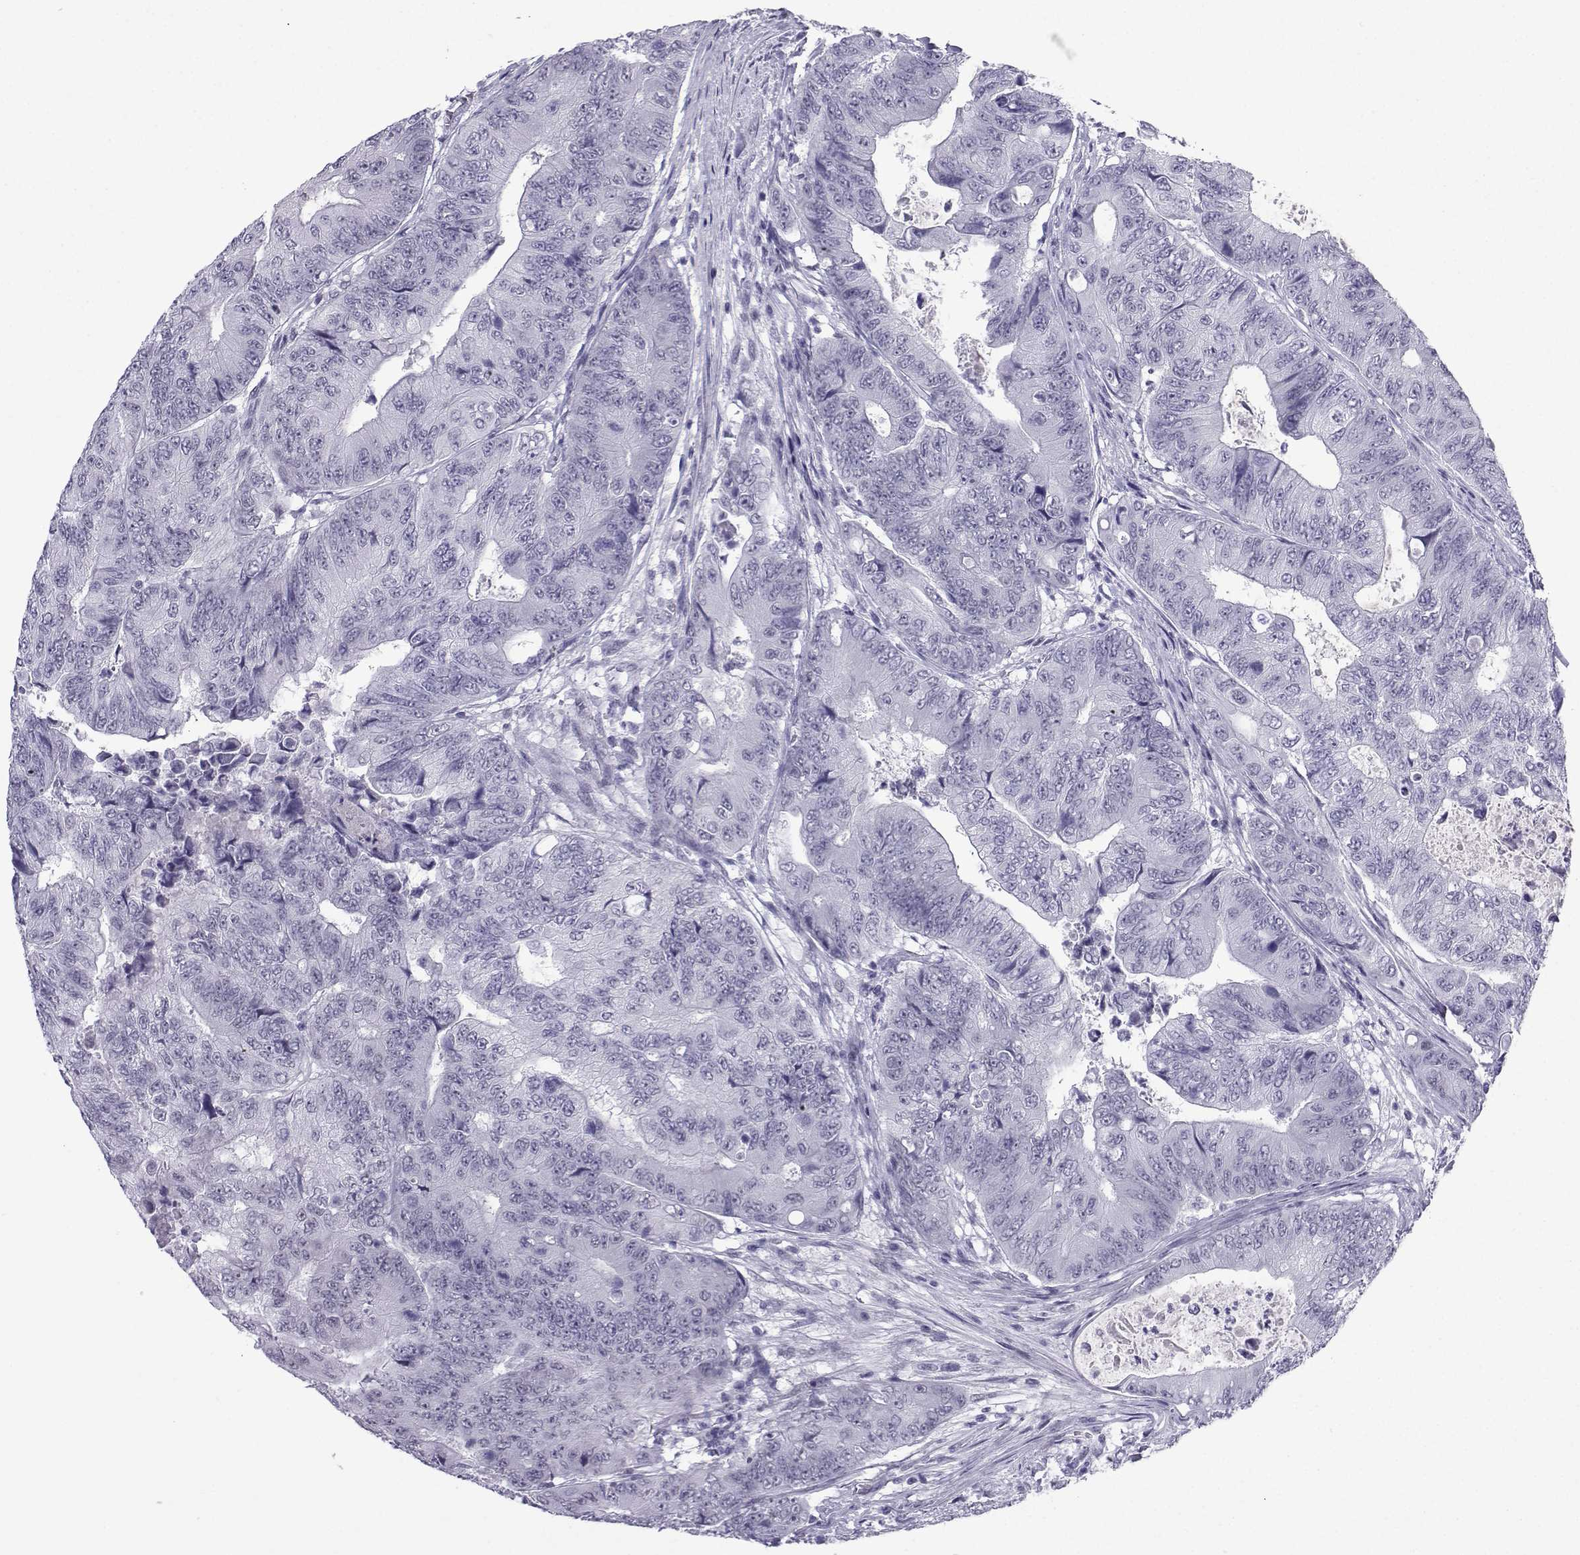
{"staining": {"intensity": "negative", "quantity": "none", "location": "none"}, "tissue": "colorectal cancer", "cell_type": "Tumor cells", "image_type": "cancer", "snomed": [{"axis": "morphology", "description": "Adenocarcinoma, NOS"}, {"axis": "topography", "description": "Colon"}], "caption": "Image shows no significant protein positivity in tumor cells of colorectal adenocarcinoma. (Stains: DAB IHC with hematoxylin counter stain, Microscopy: brightfield microscopy at high magnification).", "gene": "LORICRIN", "patient": {"sex": "female", "age": 48}}